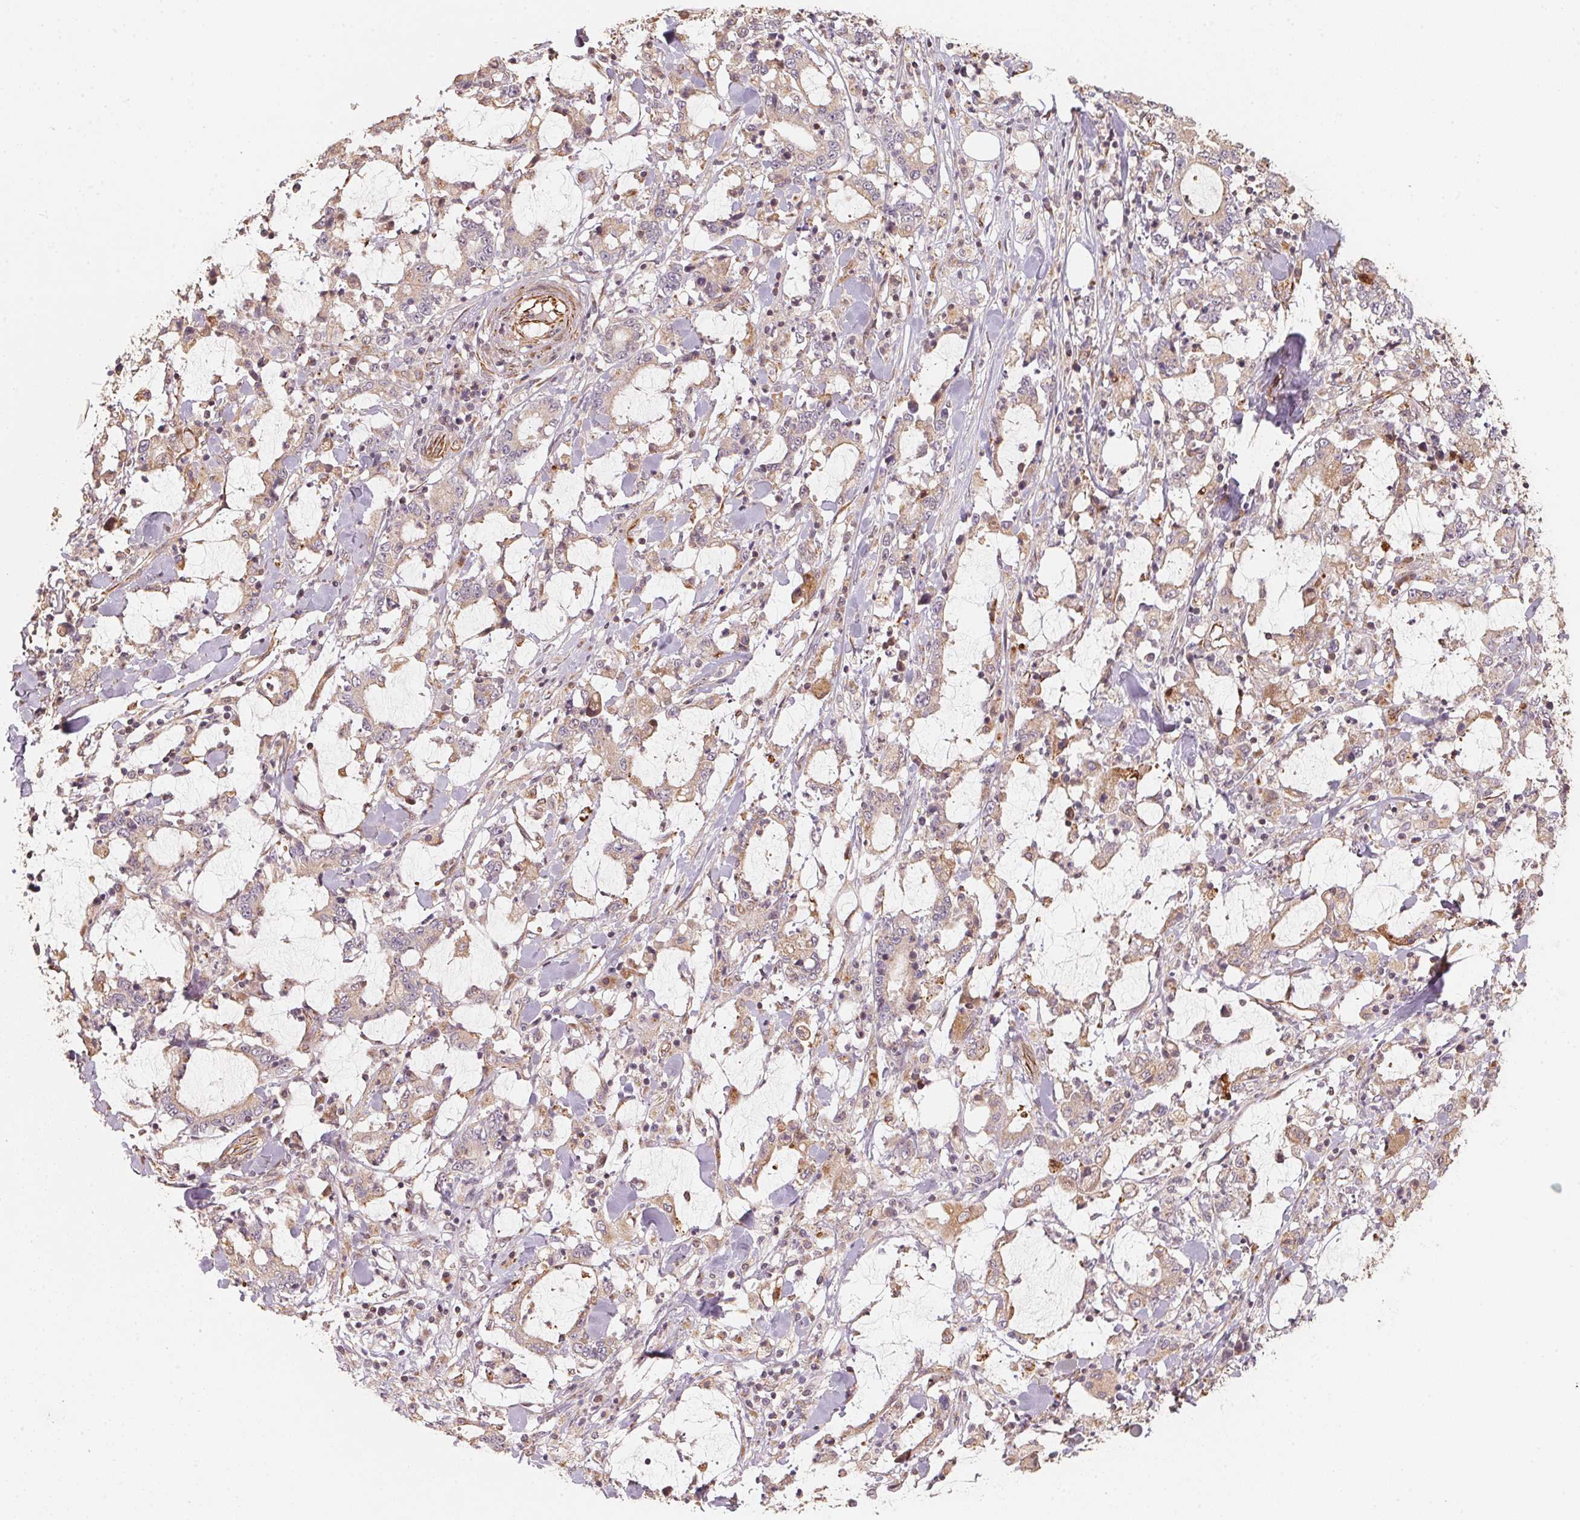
{"staining": {"intensity": "weak", "quantity": "25%-75%", "location": "cytoplasmic/membranous"}, "tissue": "stomach cancer", "cell_type": "Tumor cells", "image_type": "cancer", "snomed": [{"axis": "morphology", "description": "Adenocarcinoma, NOS"}, {"axis": "topography", "description": "Stomach, upper"}], "caption": "Adenocarcinoma (stomach) stained with DAB (3,3'-diaminobenzidine) immunohistochemistry demonstrates low levels of weak cytoplasmic/membranous staining in approximately 25%-75% of tumor cells.", "gene": "TSPAN12", "patient": {"sex": "male", "age": 68}}